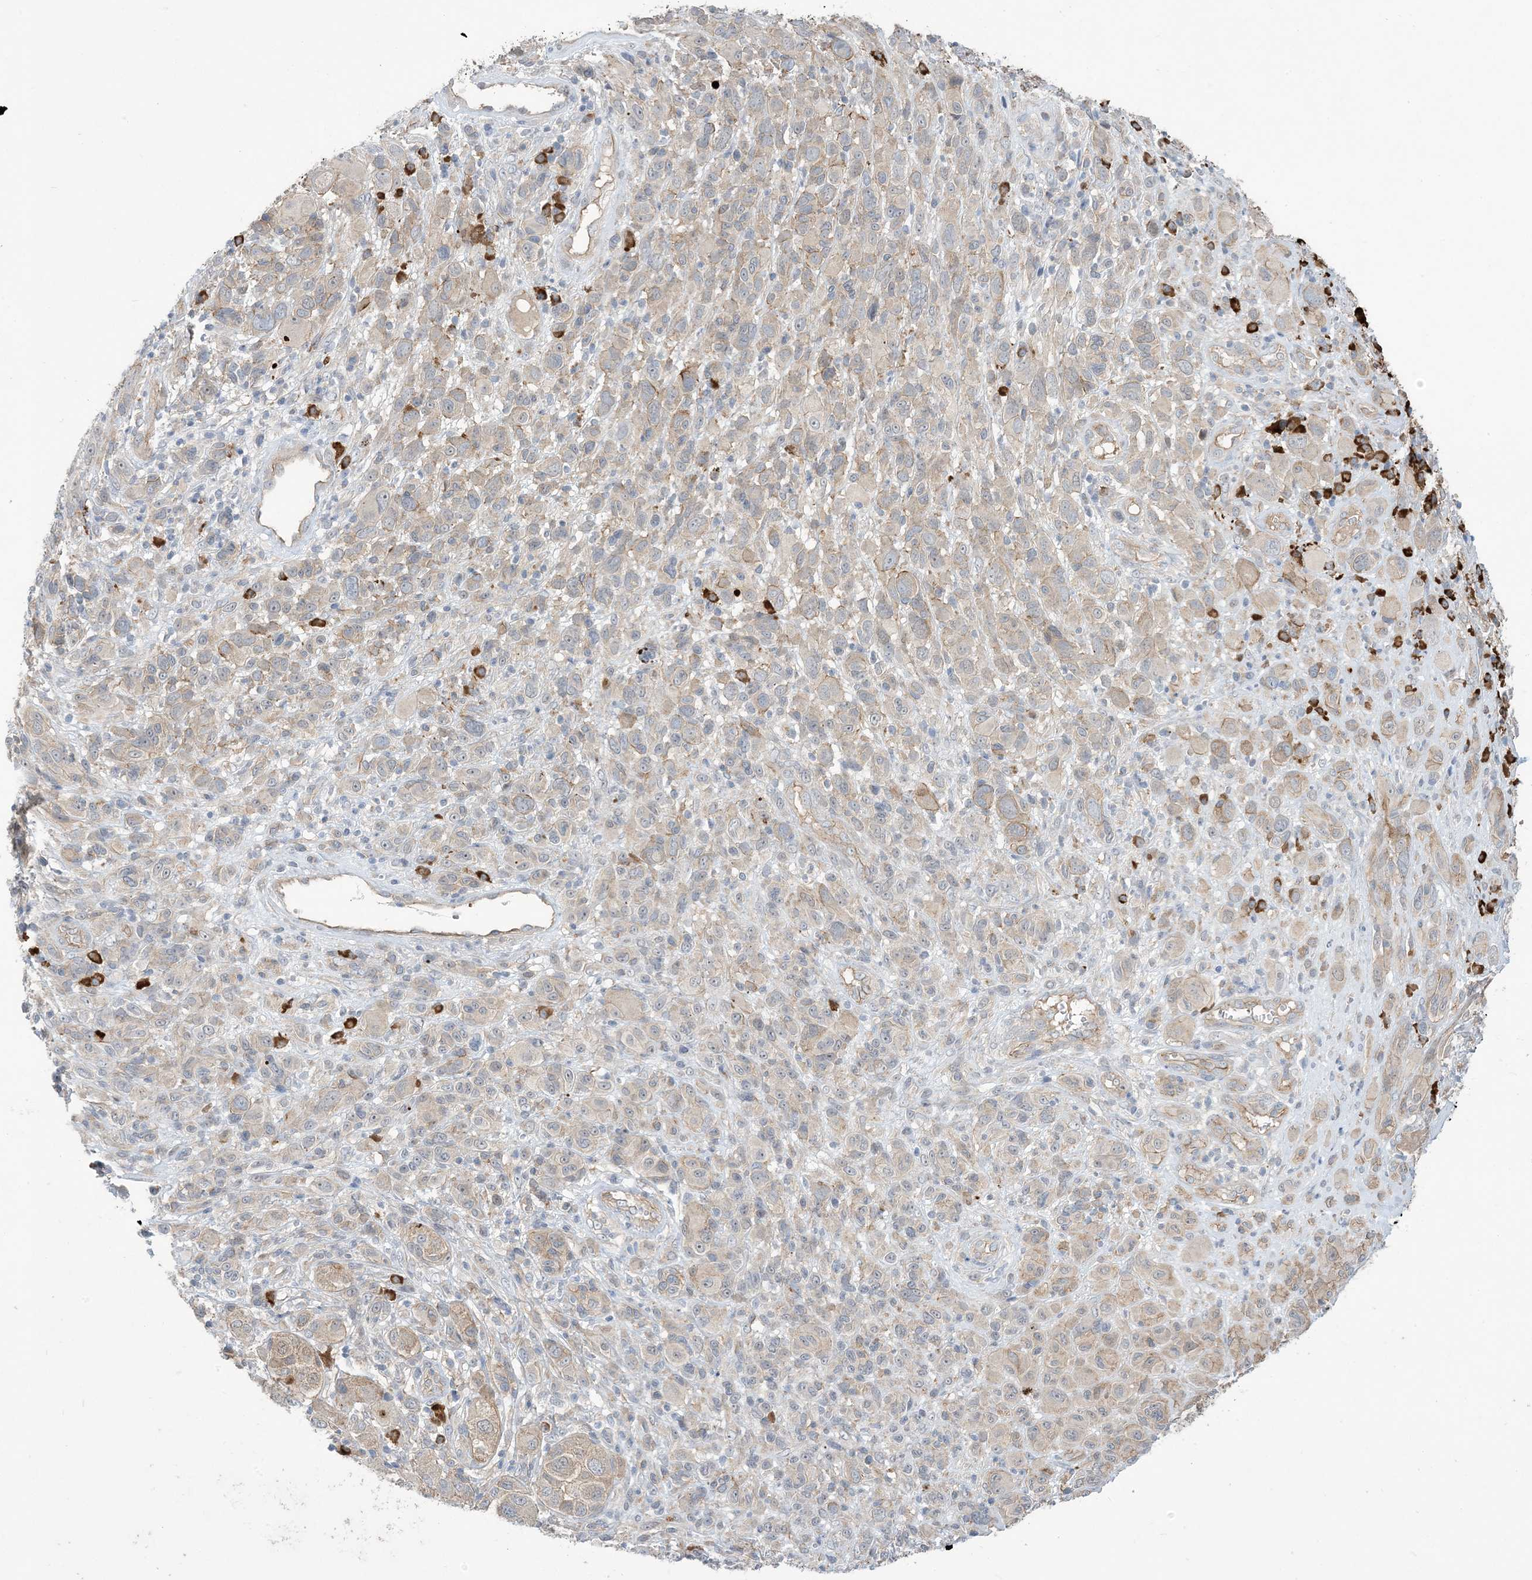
{"staining": {"intensity": "weak", "quantity": "<25%", "location": "cytoplasmic/membranous"}, "tissue": "melanoma", "cell_type": "Tumor cells", "image_type": "cancer", "snomed": [{"axis": "morphology", "description": "Malignant melanoma, NOS"}, {"axis": "topography", "description": "Skin of trunk"}], "caption": "Immunohistochemical staining of human melanoma exhibits no significant expression in tumor cells. (DAB immunohistochemistry with hematoxylin counter stain).", "gene": "AOC1", "patient": {"sex": "male", "age": 71}}